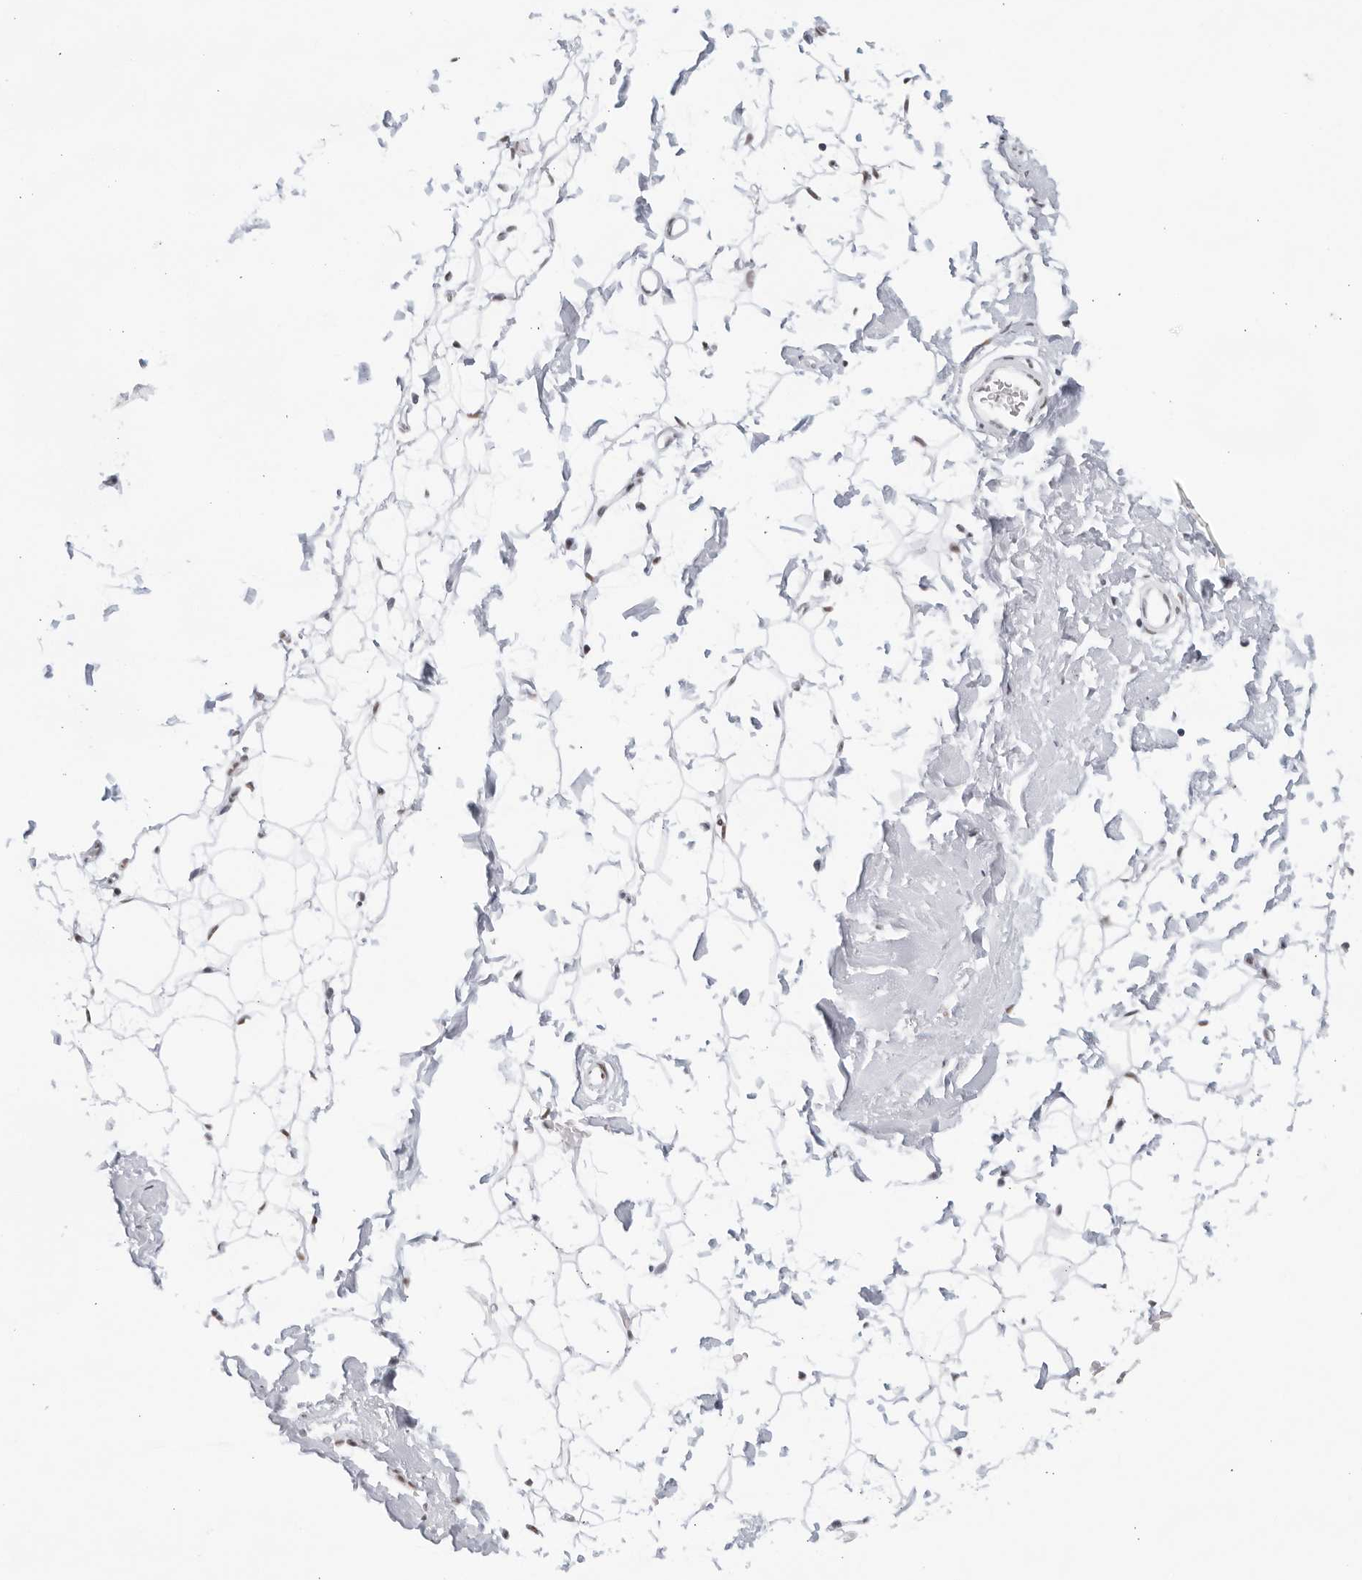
{"staining": {"intensity": "weak", "quantity": "25%-75%", "location": "nuclear"}, "tissue": "adipose tissue", "cell_type": "Adipocytes", "image_type": "normal", "snomed": [{"axis": "morphology", "description": "Normal tissue, NOS"}, {"axis": "topography", "description": "Breast"}], "caption": "Weak nuclear staining is appreciated in approximately 25%-75% of adipocytes in unremarkable adipose tissue.", "gene": "HP1BP3", "patient": {"sex": "female", "age": 23}}